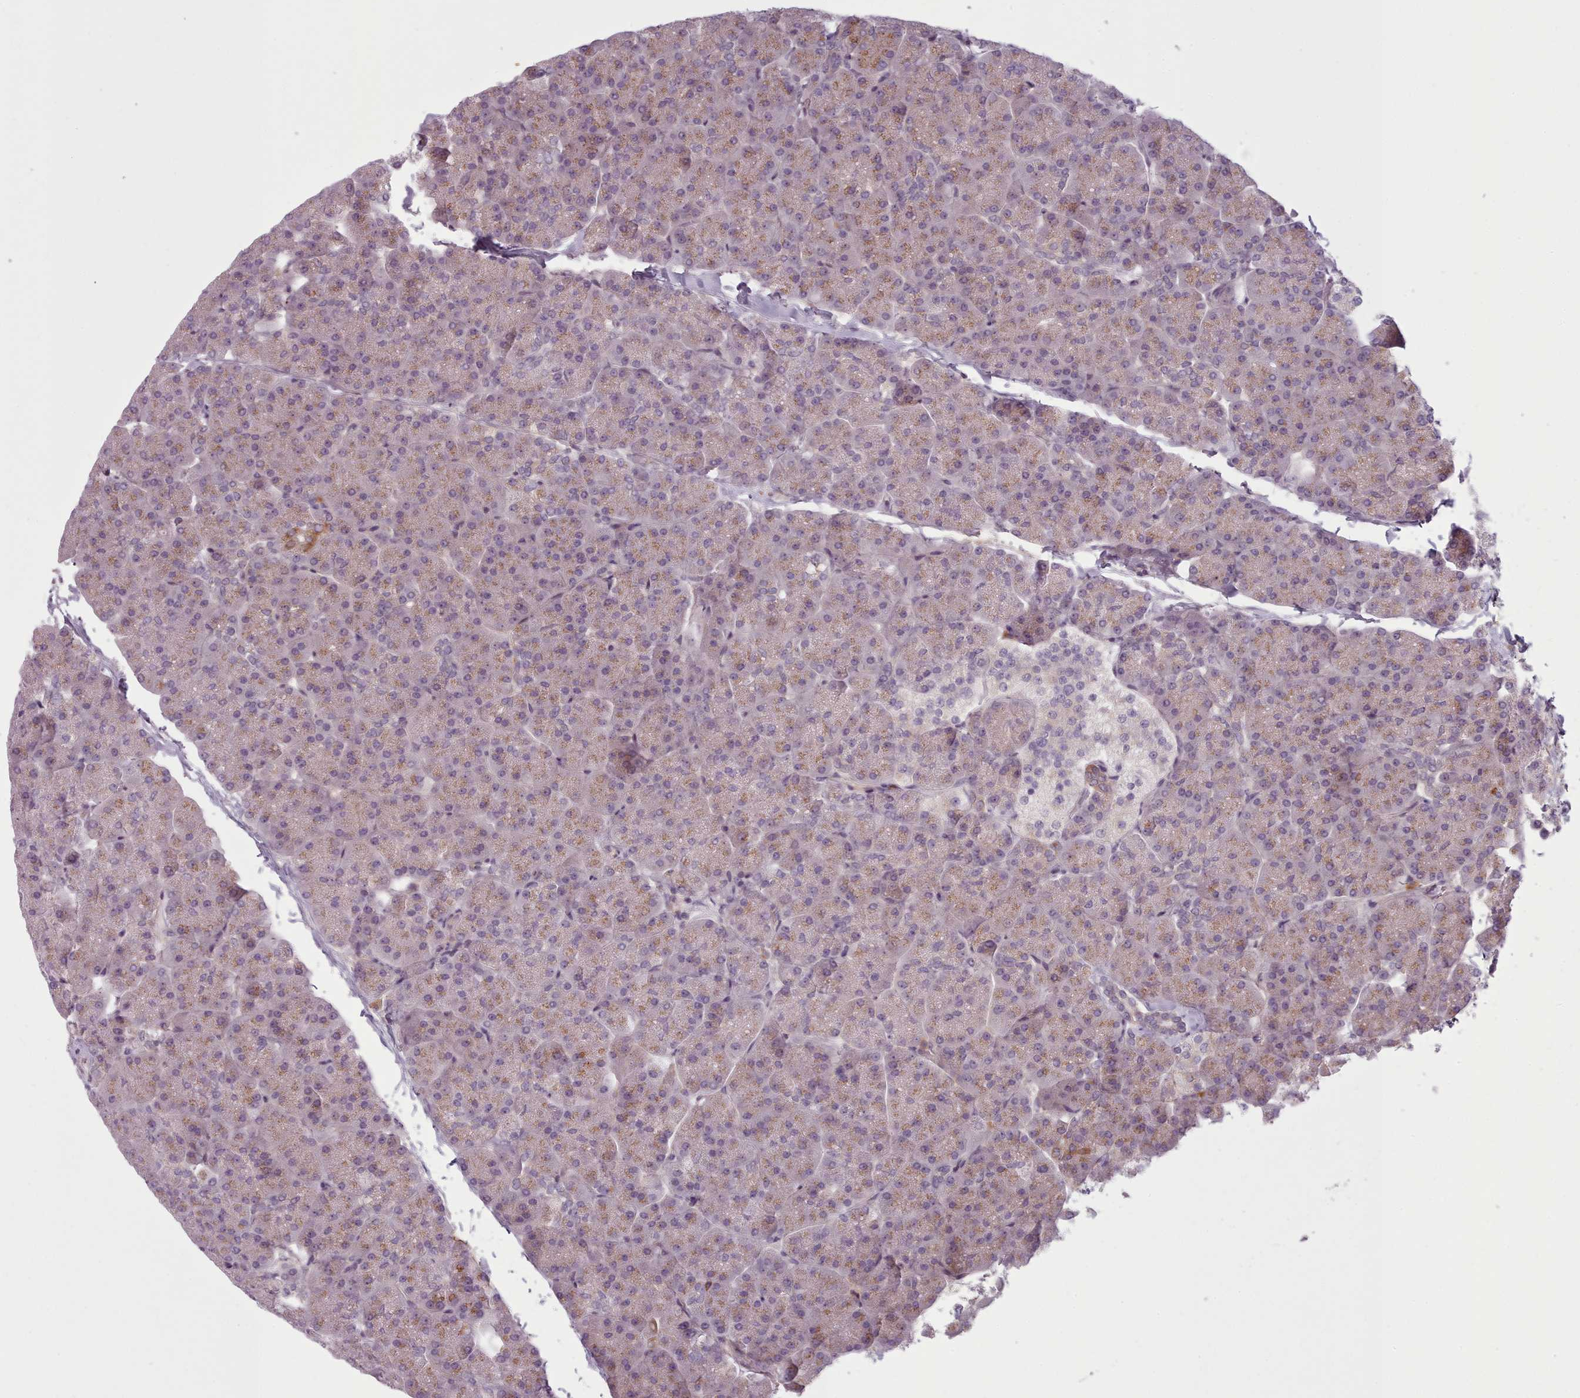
{"staining": {"intensity": "moderate", "quantity": "25%-75%", "location": "cytoplasmic/membranous"}, "tissue": "pancreas", "cell_type": "Exocrine glandular cells", "image_type": "normal", "snomed": [{"axis": "morphology", "description": "Normal tissue, NOS"}, {"axis": "topography", "description": "Pancreas"}, {"axis": "topography", "description": "Peripheral nerve tissue"}], "caption": "Exocrine glandular cells display moderate cytoplasmic/membranous positivity in about 25%-75% of cells in benign pancreas. (DAB (3,3'-diaminobenzidine) IHC, brown staining for protein, blue staining for nuclei).", "gene": "LAPTM5", "patient": {"sex": "male", "age": 54}}